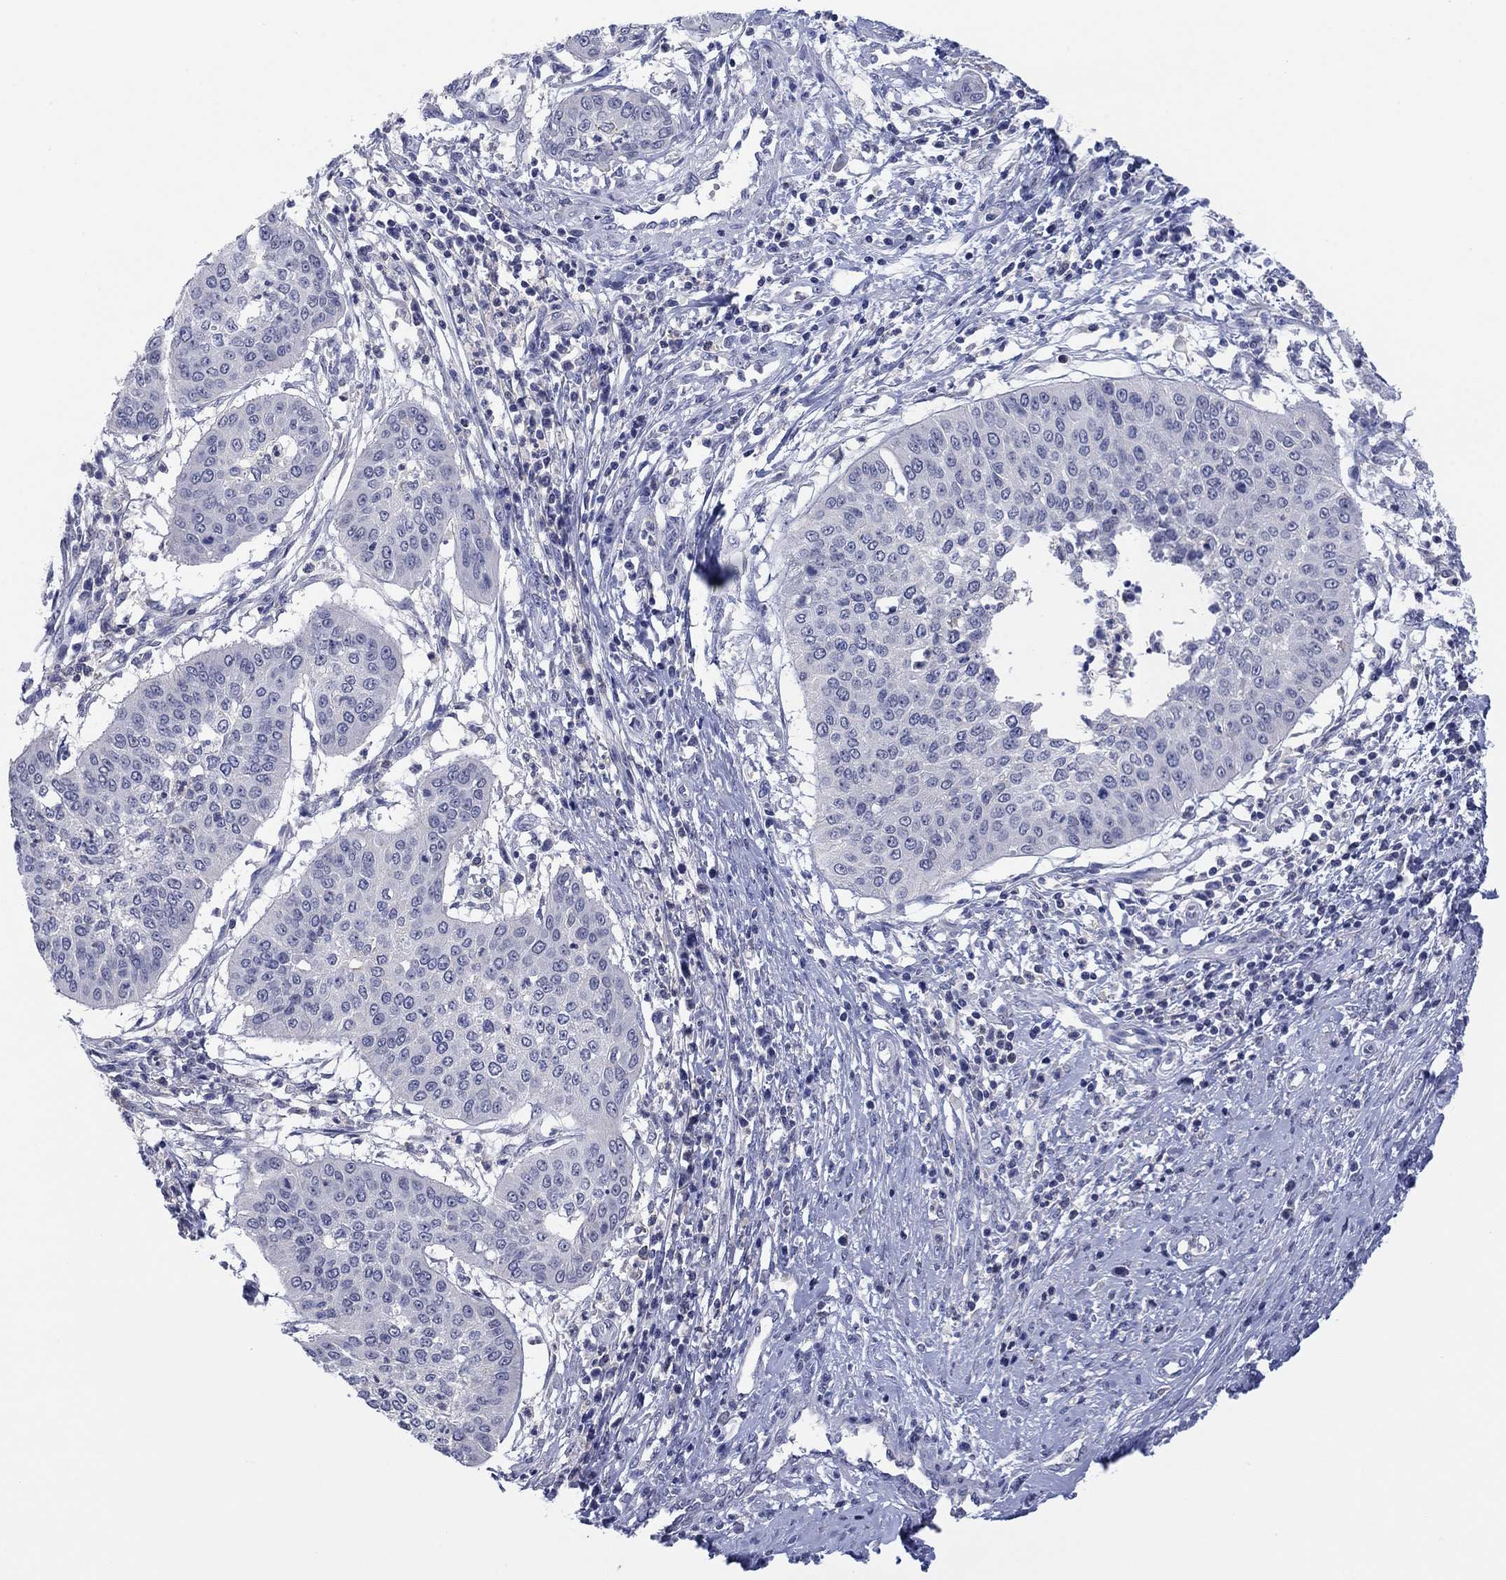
{"staining": {"intensity": "negative", "quantity": "none", "location": "none"}, "tissue": "cervical cancer", "cell_type": "Tumor cells", "image_type": "cancer", "snomed": [{"axis": "morphology", "description": "Normal tissue, NOS"}, {"axis": "morphology", "description": "Squamous cell carcinoma, NOS"}, {"axis": "topography", "description": "Cervix"}], "caption": "Tumor cells show no significant protein positivity in squamous cell carcinoma (cervical). Brightfield microscopy of IHC stained with DAB (3,3'-diaminobenzidine) (brown) and hematoxylin (blue), captured at high magnification.", "gene": "FER1L6", "patient": {"sex": "female", "age": 39}}